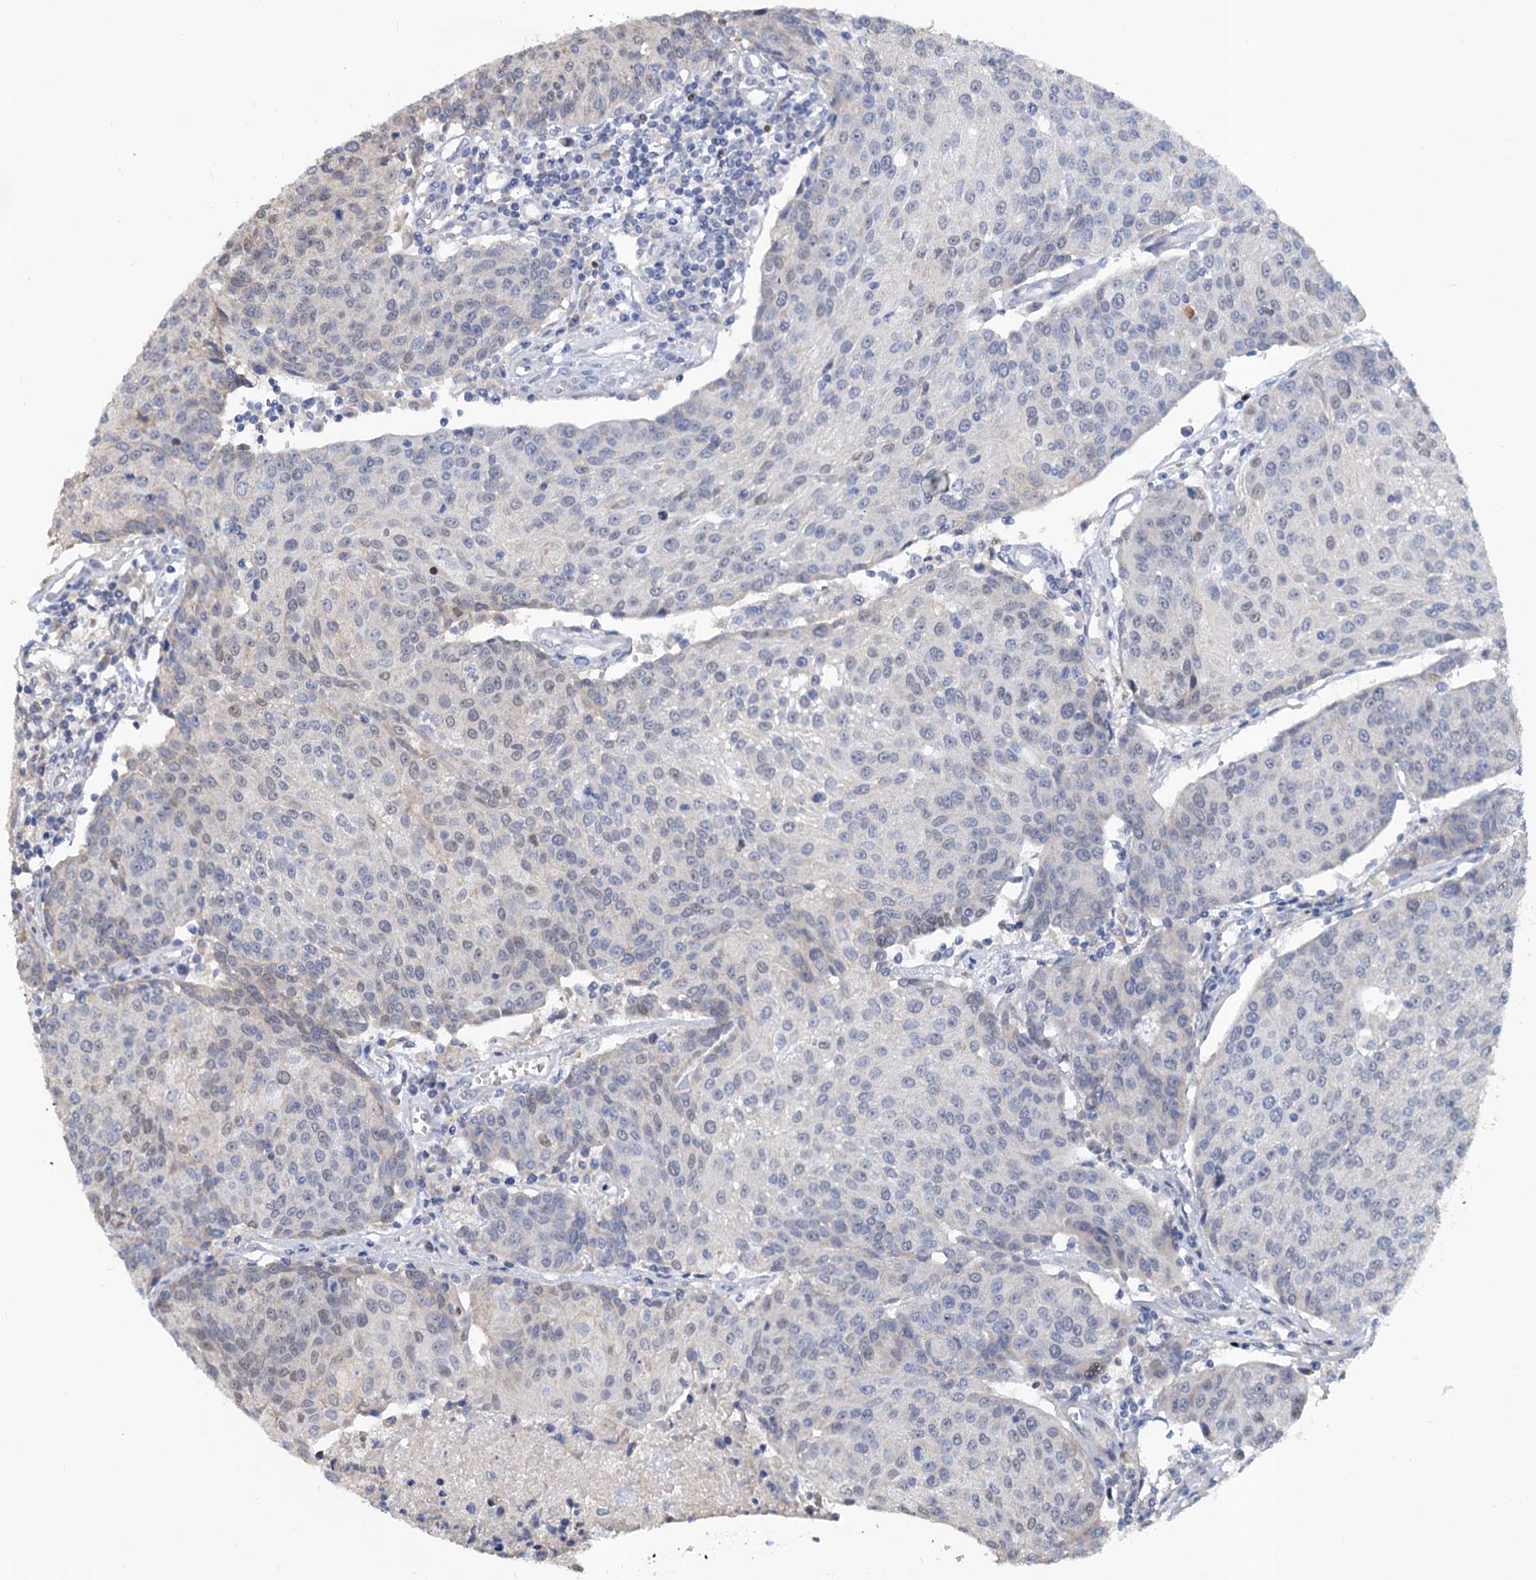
{"staining": {"intensity": "negative", "quantity": "none", "location": "none"}, "tissue": "urothelial cancer", "cell_type": "Tumor cells", "image_type": "cancer", "snomed": [{"axis": "morphology", "description": "Urothelial carcinoma, High grade"}, {"axis": "topography", "description": "Urinary bladder"}], "caption": "IHC photomicrograph of human urothelial cancer stained for a protein (brown), which demonstrates no staining in tumor cells.", "gene": "ALKBH7", "patient": {"sex": "female", "age": 85}}